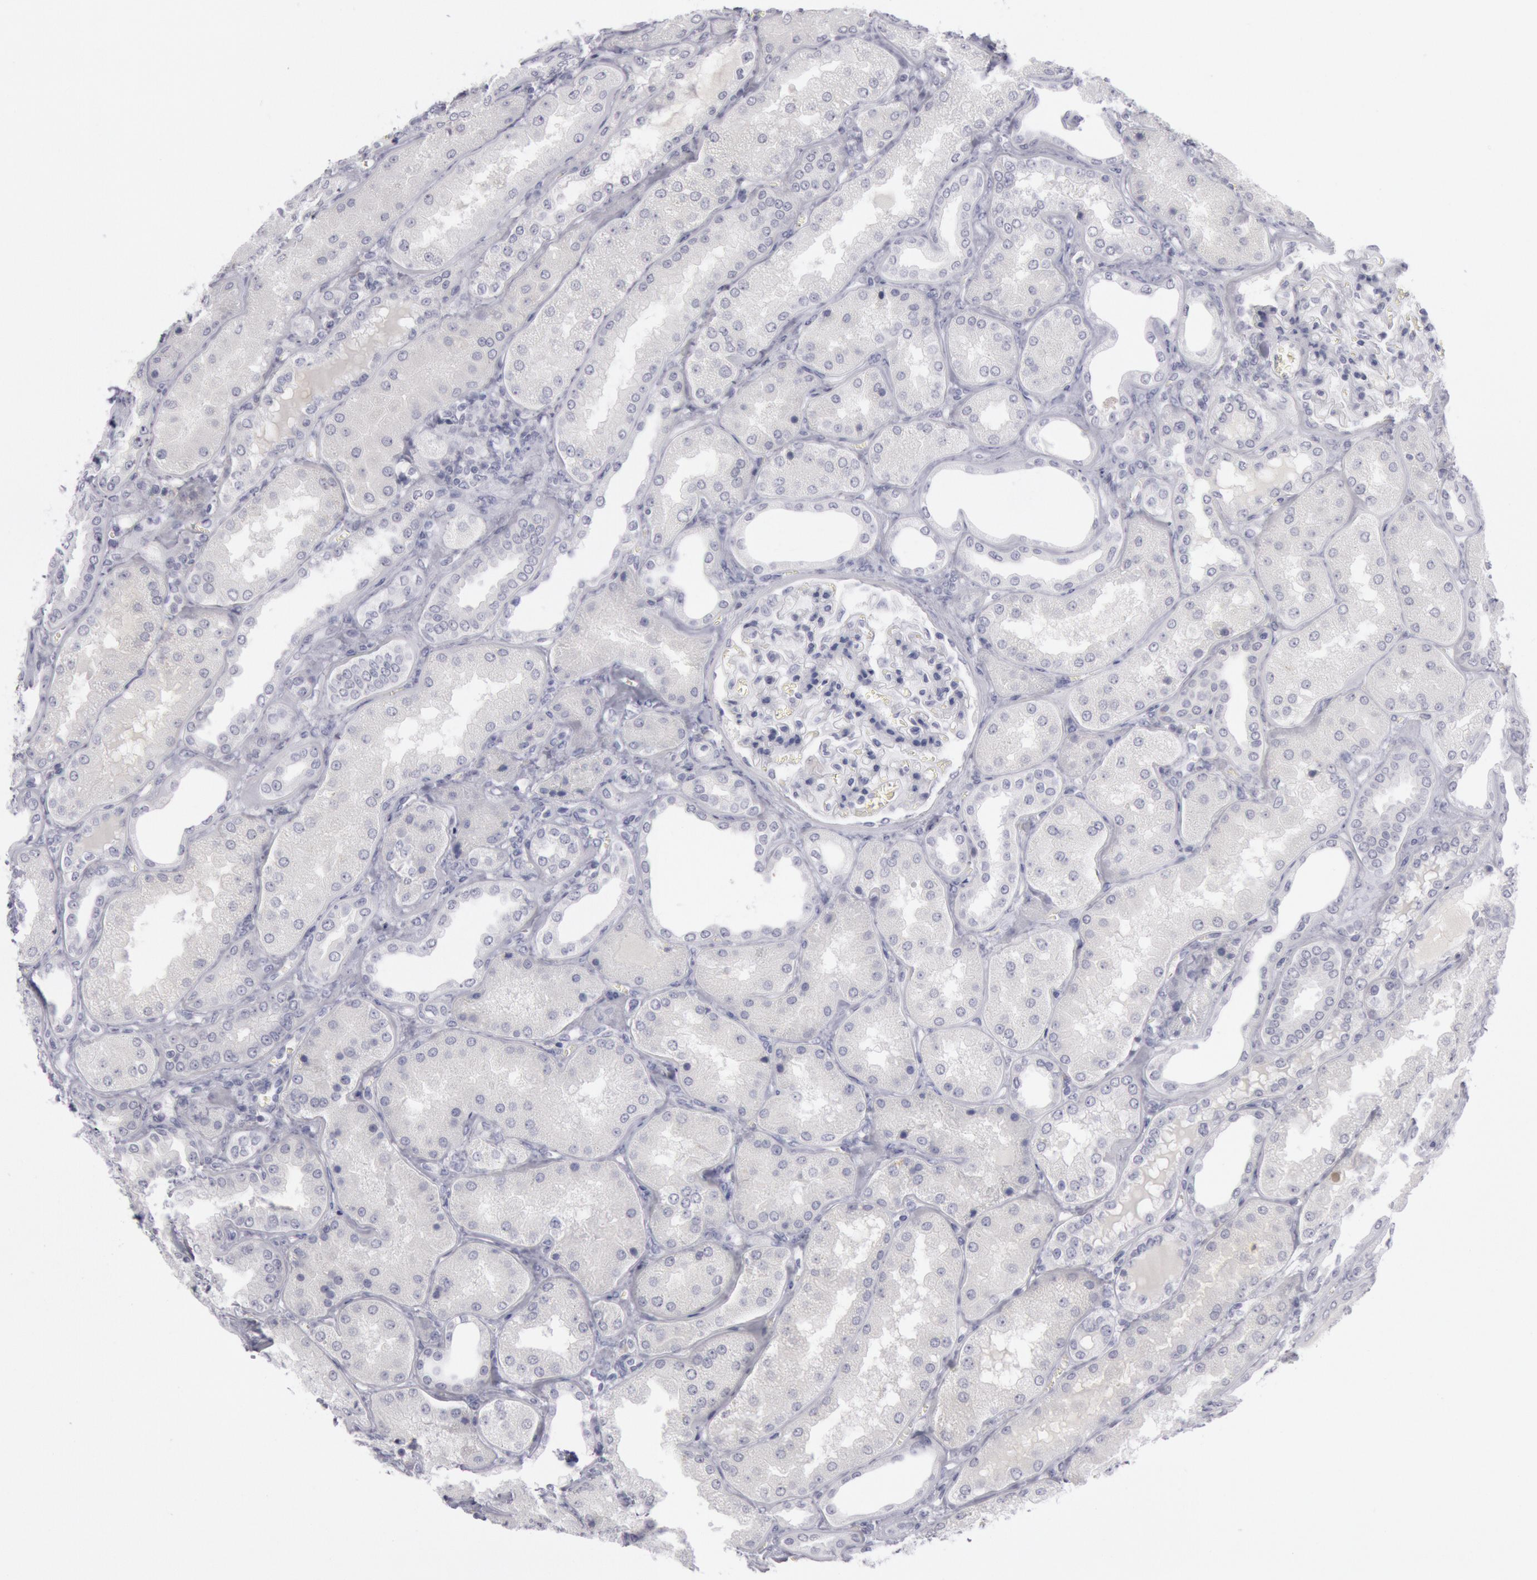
{"staining": {"intensity": "negative", "quantity": "none", "location": "none"}, "tissue": "kidney", "cell_type": "Cells in glomeruli", "image_type": "normal", "snomed": [{"axis": "morphology", "description": "Normal tissue, NOS"}, {"axis": "topography", "description": "Kidney"}], "caption": "The micrograph demonstrates no staining of cells in glomeruli in benign kidney.", "gene": "KRT16", "patient": {"sex": "female", "age": 56}}